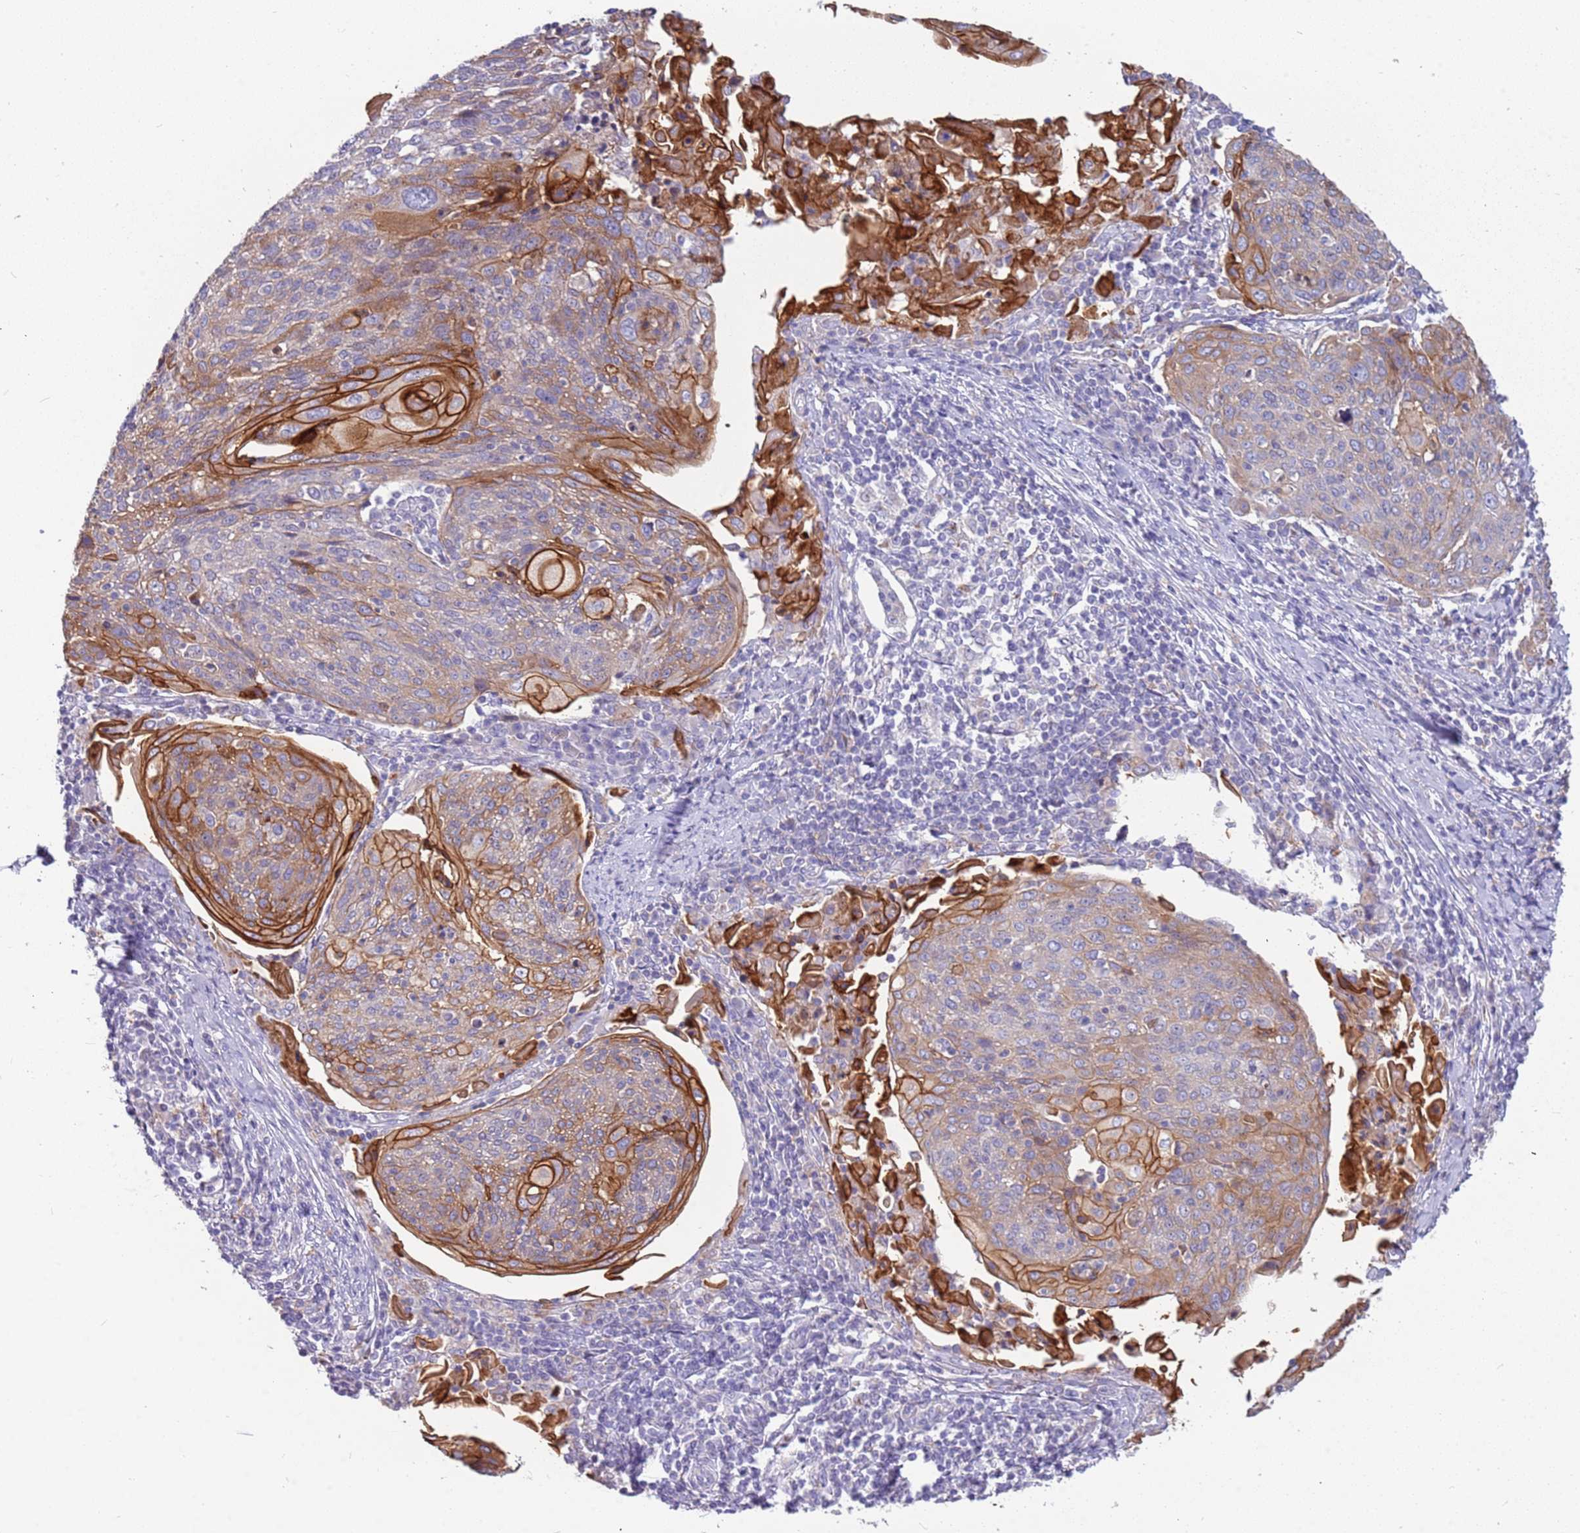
{"staining": {"intensity": "strong", "quantity": "<25%", "location": "cytoplasmic/membranous"}, "tissue": "cervical cancer", "cell_type": "Tumor cells", "image_type": "cancer", "snomed": [{"axis": "morphology", "description": "Squamous cell carcinoma, NOS"}, {"axis": "topography", "description": "Cervix"}], "caption": "Protein expression analysis of human cervical cancer (squamous cell carcinoma) reveals strong cytoplasmic/membranous positivity in approximately <25% of tumor cells.", "gene": "RHCG", "patient": {"sex": "female", "age": 67}}